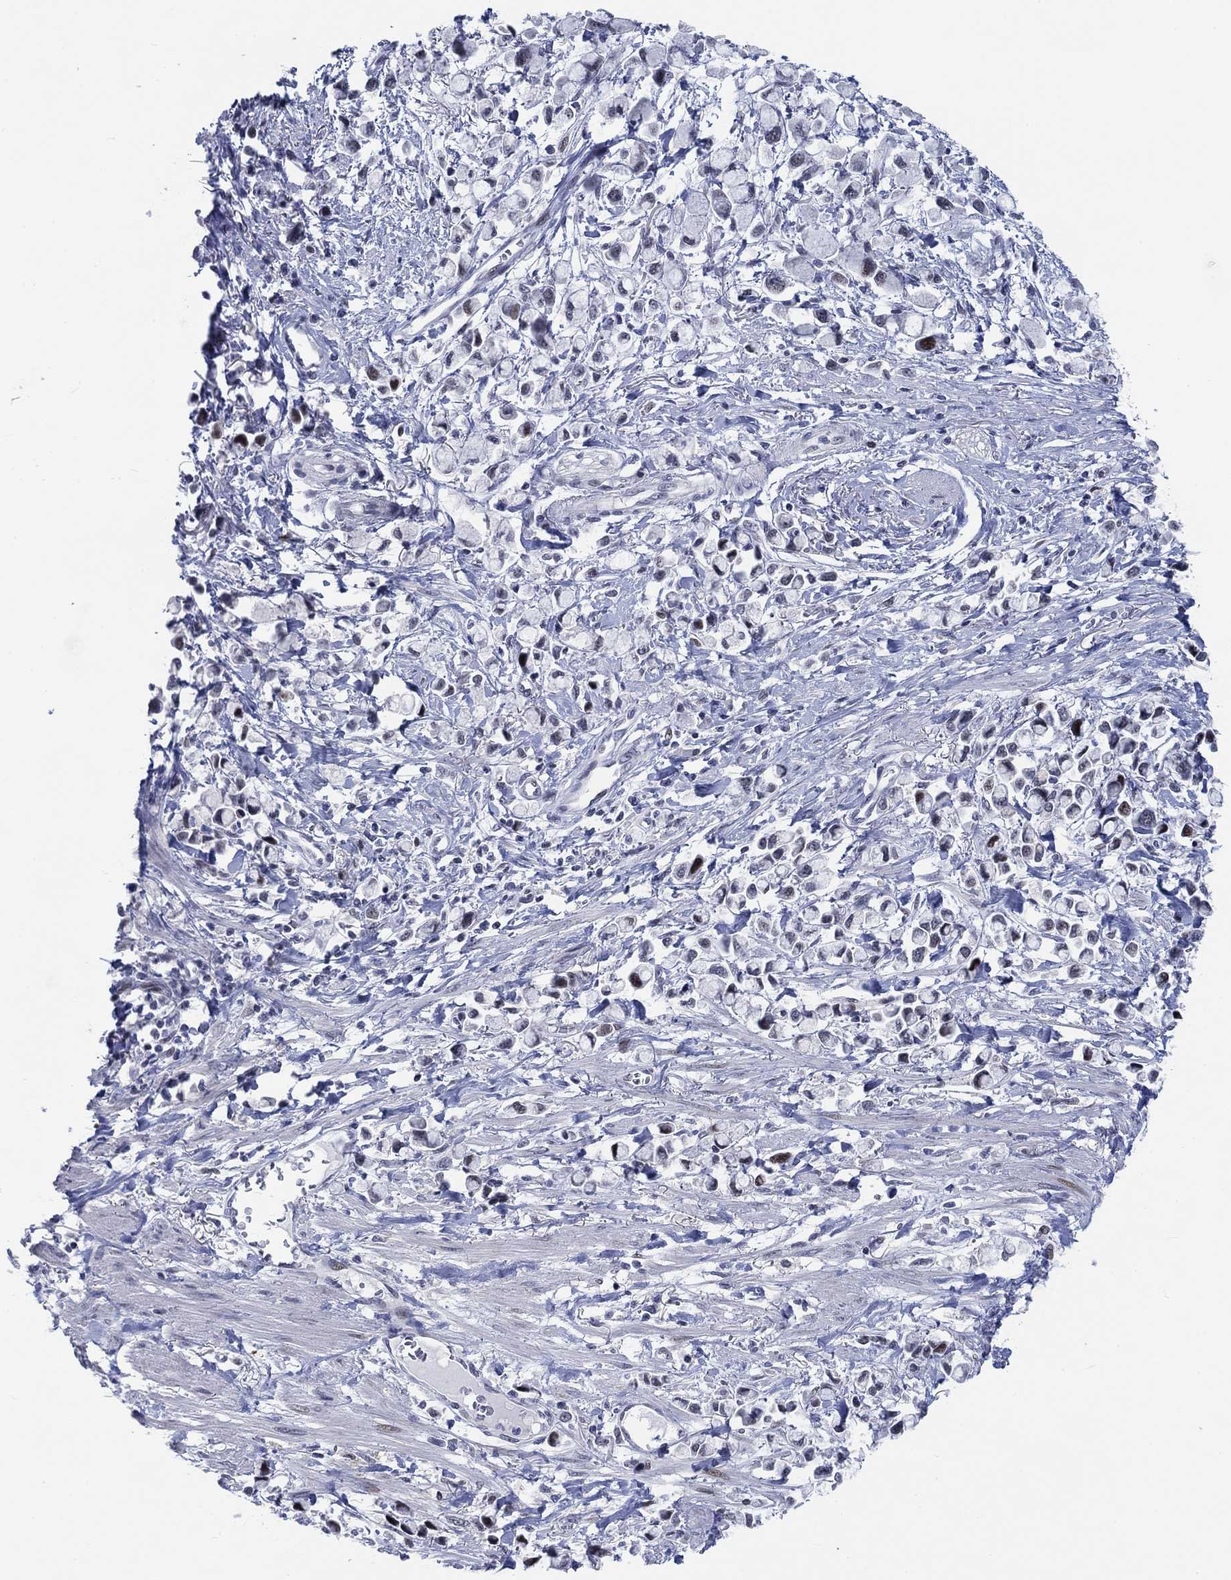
{"staining": {"intensity": "negative", "quantity": "none", "location": "none"}, "tissue": "stomach cancer", "cell_type": "Tumor cells", "image_type": "cancer", "snomed": [{"axis": "morphology", "description": "Adenocarcinoma, NOS"}, {"axis": "topography", "description": "Stomach"}], "caption": "This is an IHC histopathology image of stomach cancer (adenocarcinoma). There is no staining in tumor cells.", "gene": "NEU3", "patient": {"sex": "female", "age": 81}}